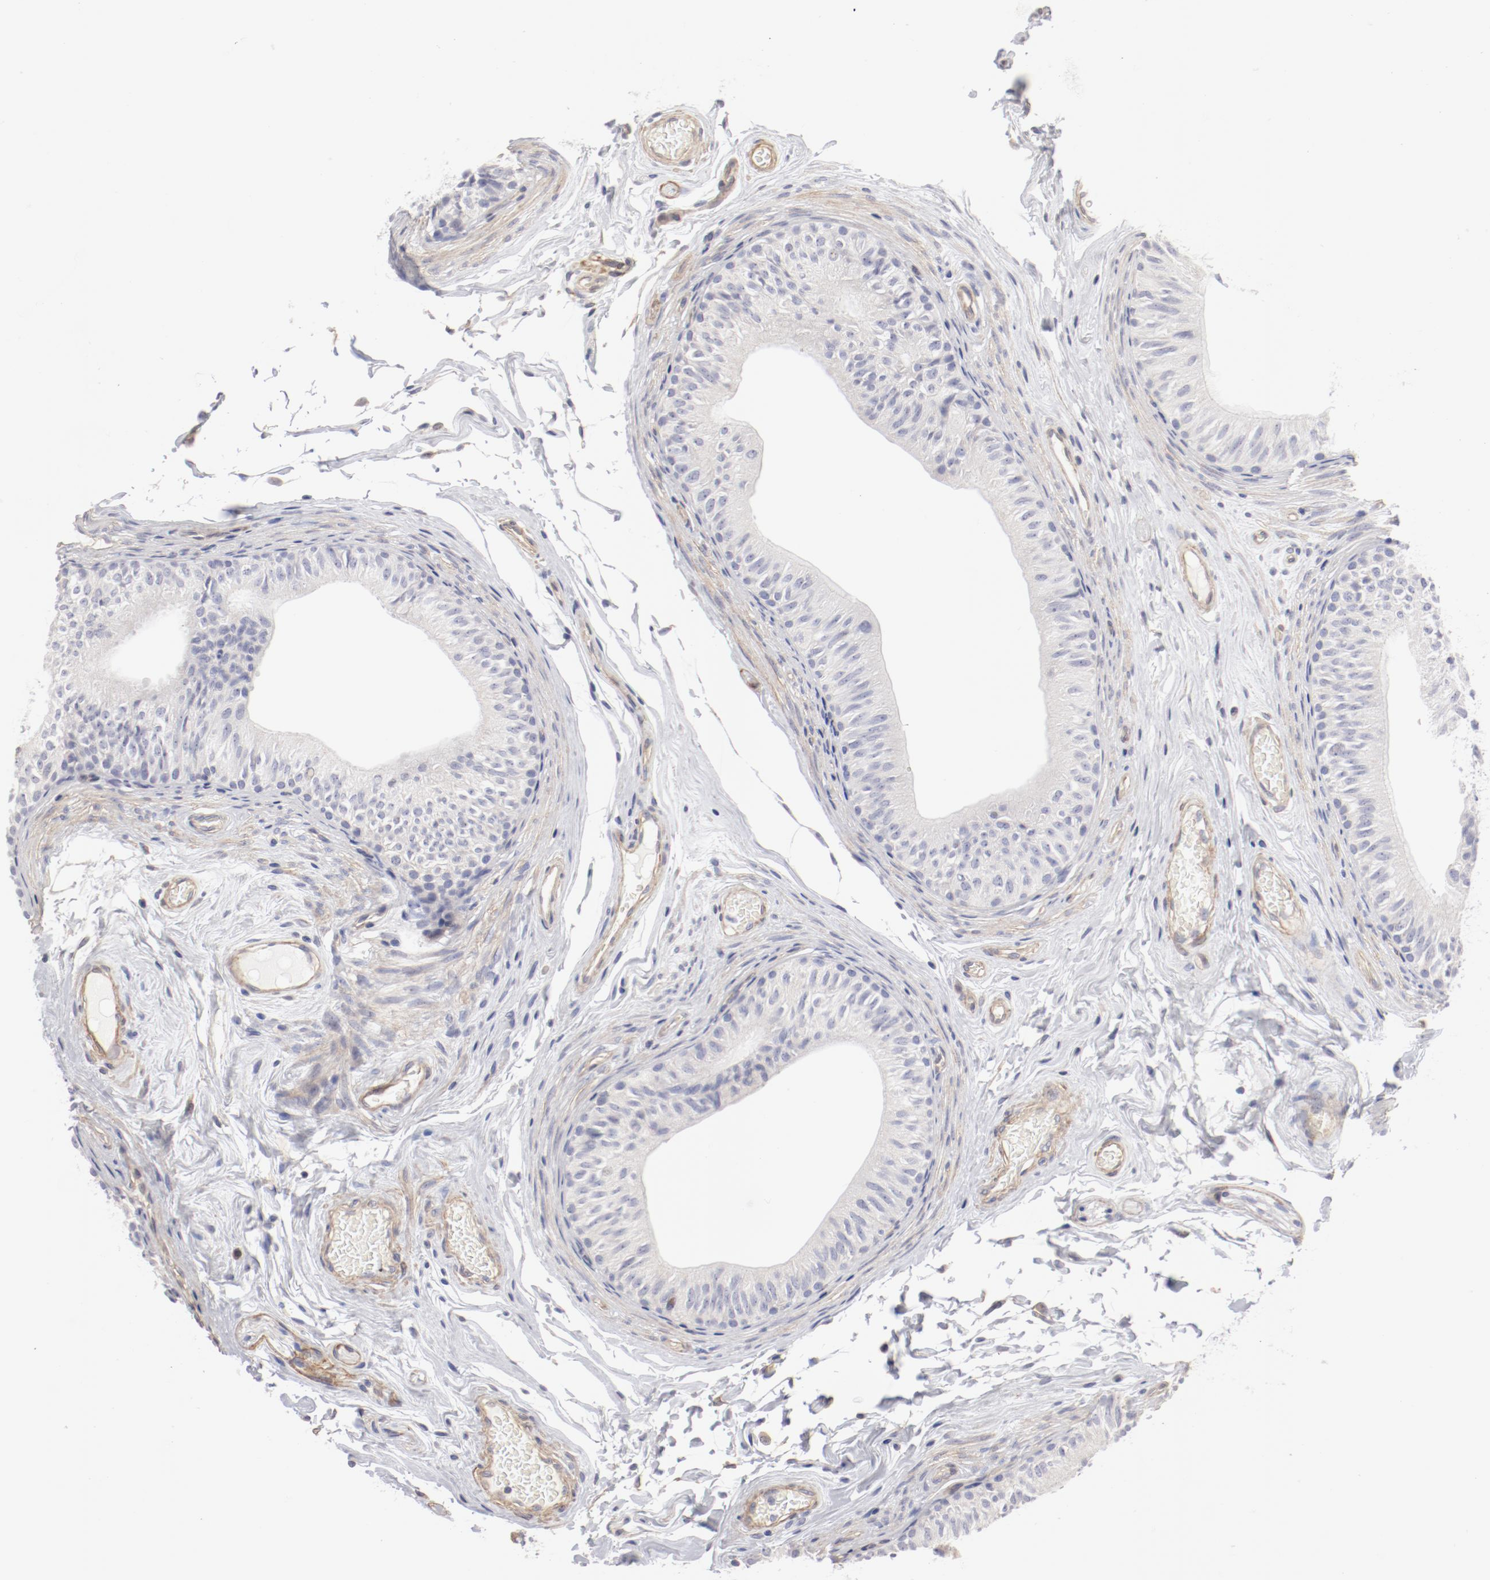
{"staining": {"intensity": "negative", "quantity": "none", "location": "none"}, "tissue": "epididymis", "cell_type": "Glandular cells", "image_type": "normal", "snomed": [{"axis": "morphology", "description": "Normal tissue, NOS"}, {"axis": "topography", "description": "Testis"}, {"axis": "topography", "description": "Epididymis"}], "caption": "Protein analysis of benign epididymis demonstrates no significant positivity in glandular cells.", "gene": "LAX1", "patient": {"sex": "male", "age": 36}}